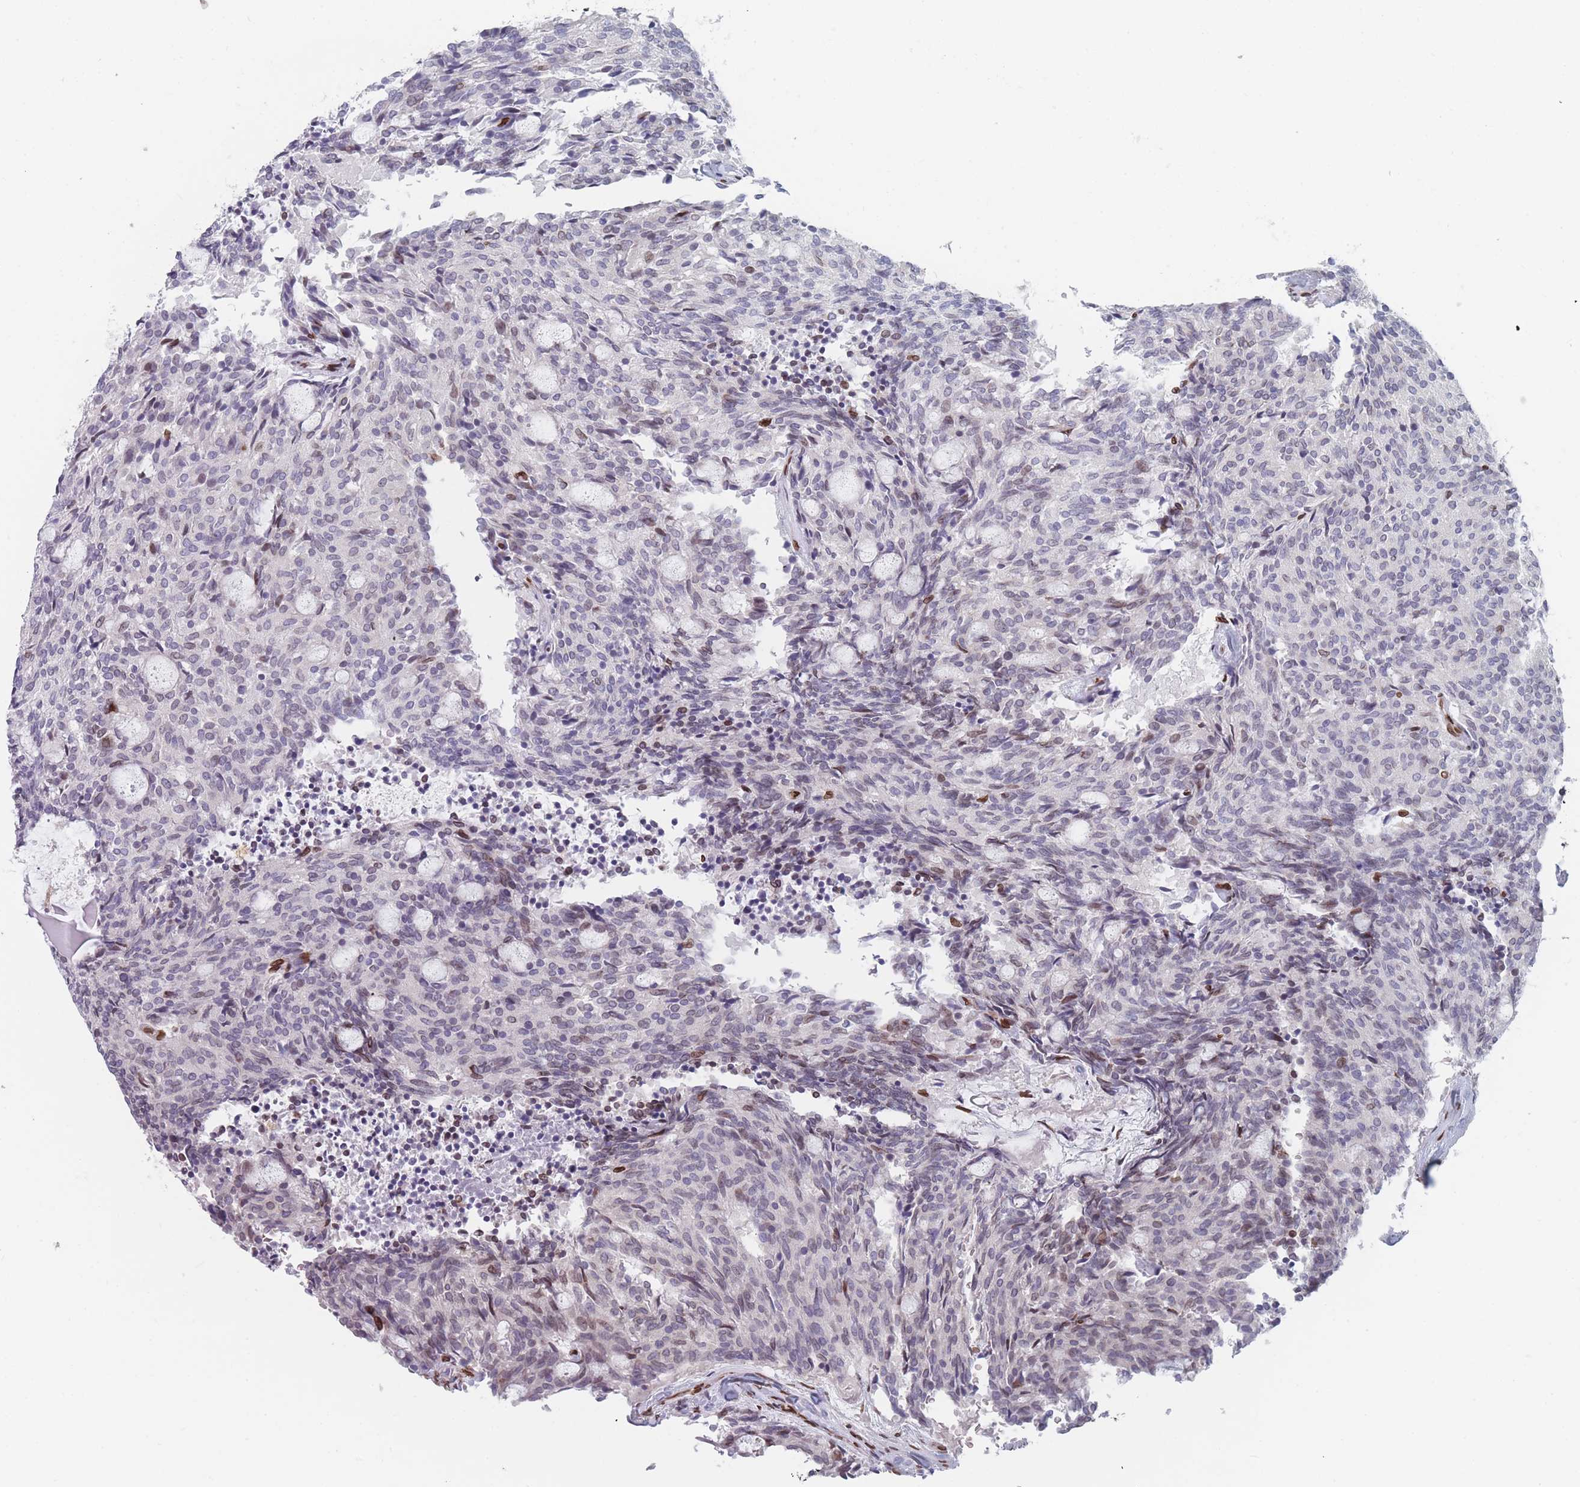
{"staining": {"intensity": "weak", "quantity": "<25%", "location": "cytoplasmic/membranous,nuclear"}, "tissue": "carcinoid", "cell_type": "Tumor cells", "image_type": "cancer", "snomed": [{"axis": "morphology", "description": "Carcinoid, malignant, NOS"}, {"axis": "topography", "description": "Pancreas"}], "caption": "Human carcinoid stained for a protein using immunohistochemistry (IHC) shows no positivity in tumor cells.", "gene": "ZBTB1", "patient": {"sex": "female", "age": 54}}